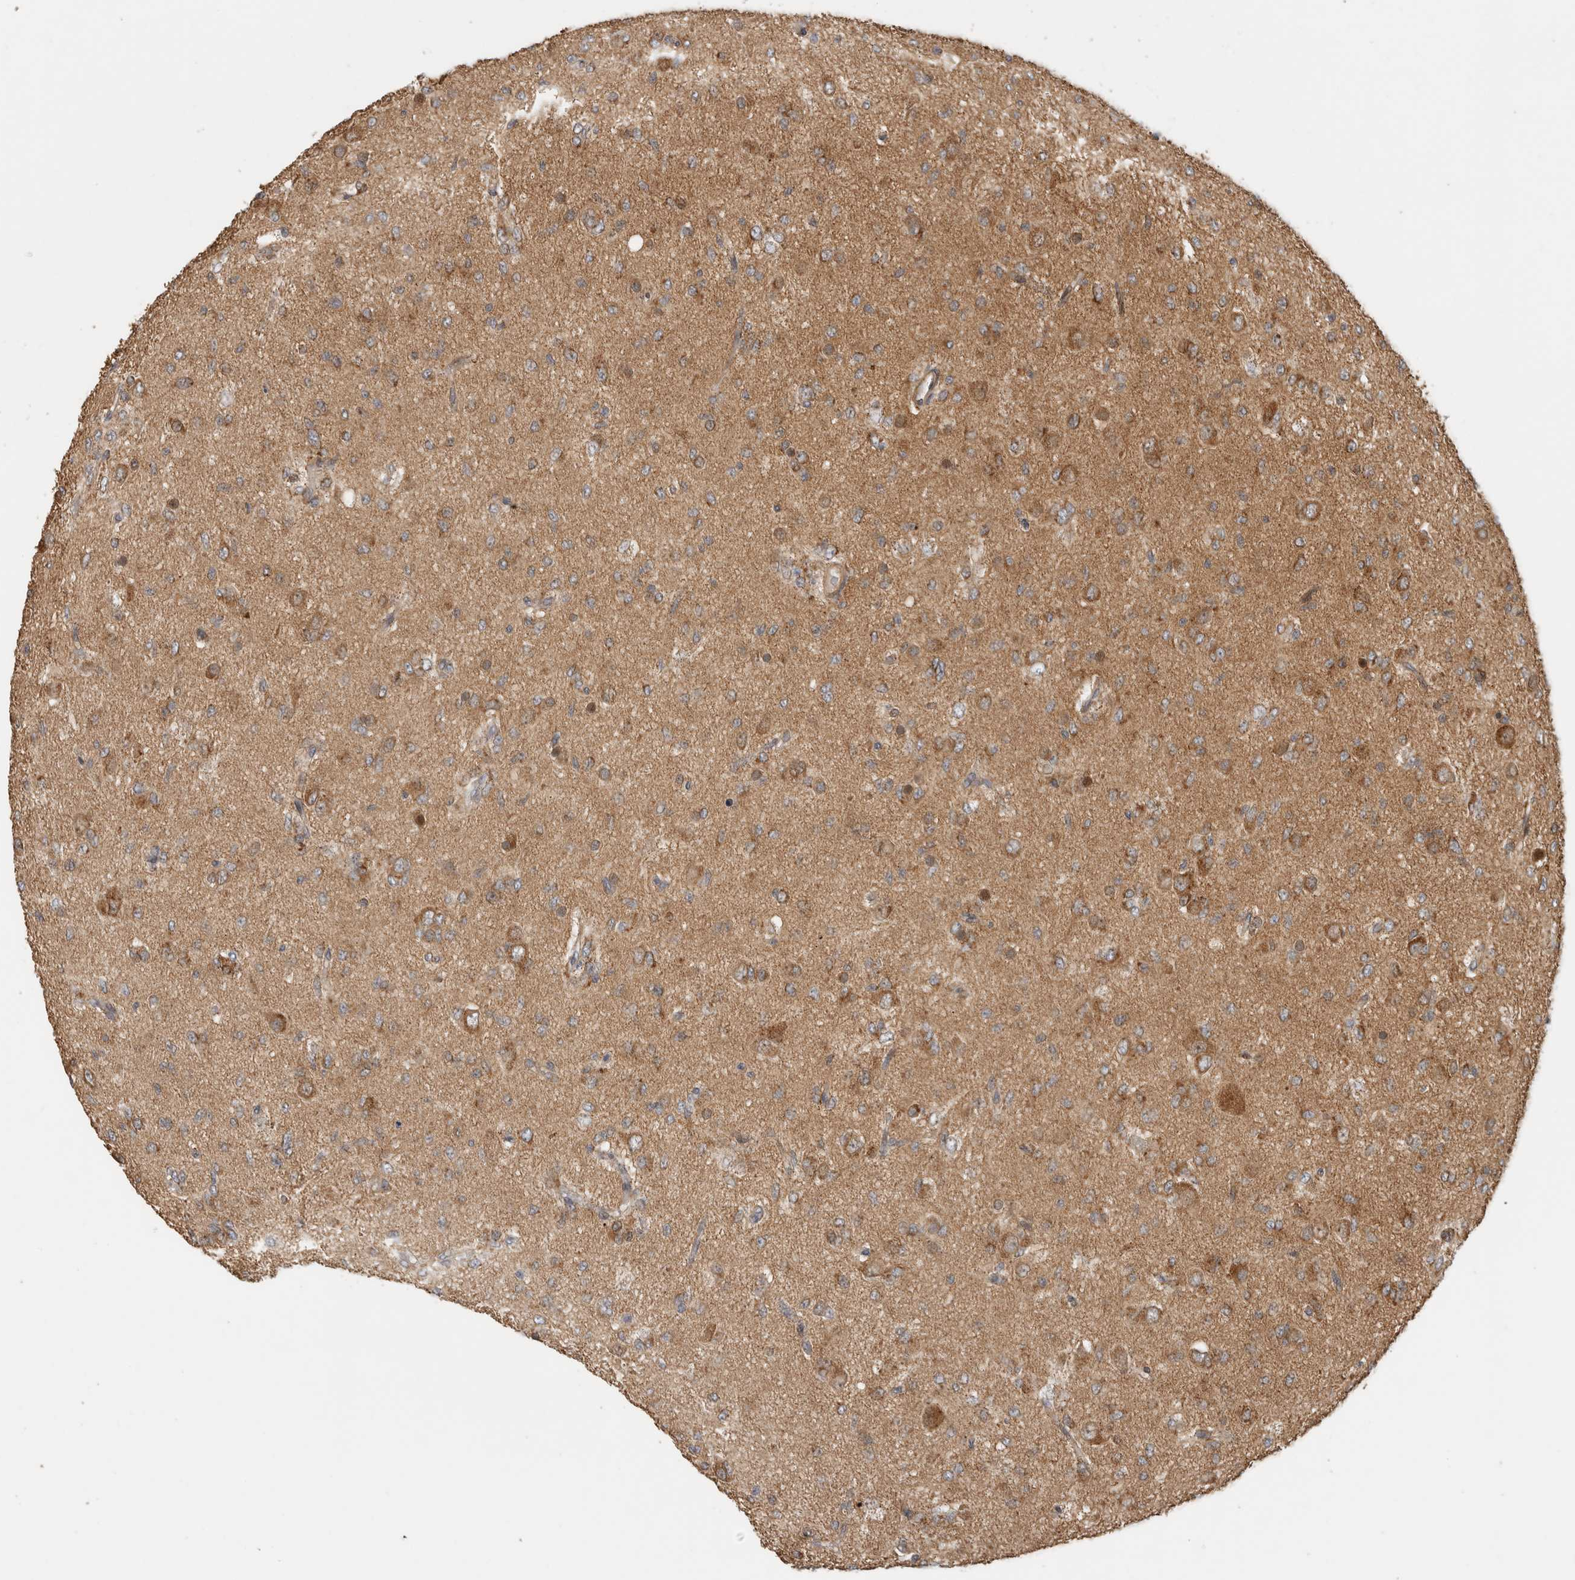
{"staining": {"intensity": "moderate", "quantity": ">75%", "location": "cytoplasmic/membranous"}, "tissue": "glioma", "cell_type": "Tumor cells", "image_type": "cancer", "snomed": [{"axis": "morphology", "description": "Glioma, malignant, High grade"}, {"axis": "topography", "description": "Brain"}], "caption": "Glioma was stained to show a protein in brown. There is medium levels of moderate cytoplasmic/membranous staining in approximately >75% of tumor cells. (Brightfield microscopy of DAB IHC at high magnification).", "gene": "PCDHB15", "patient": {"sex": "female", "age": 59}}